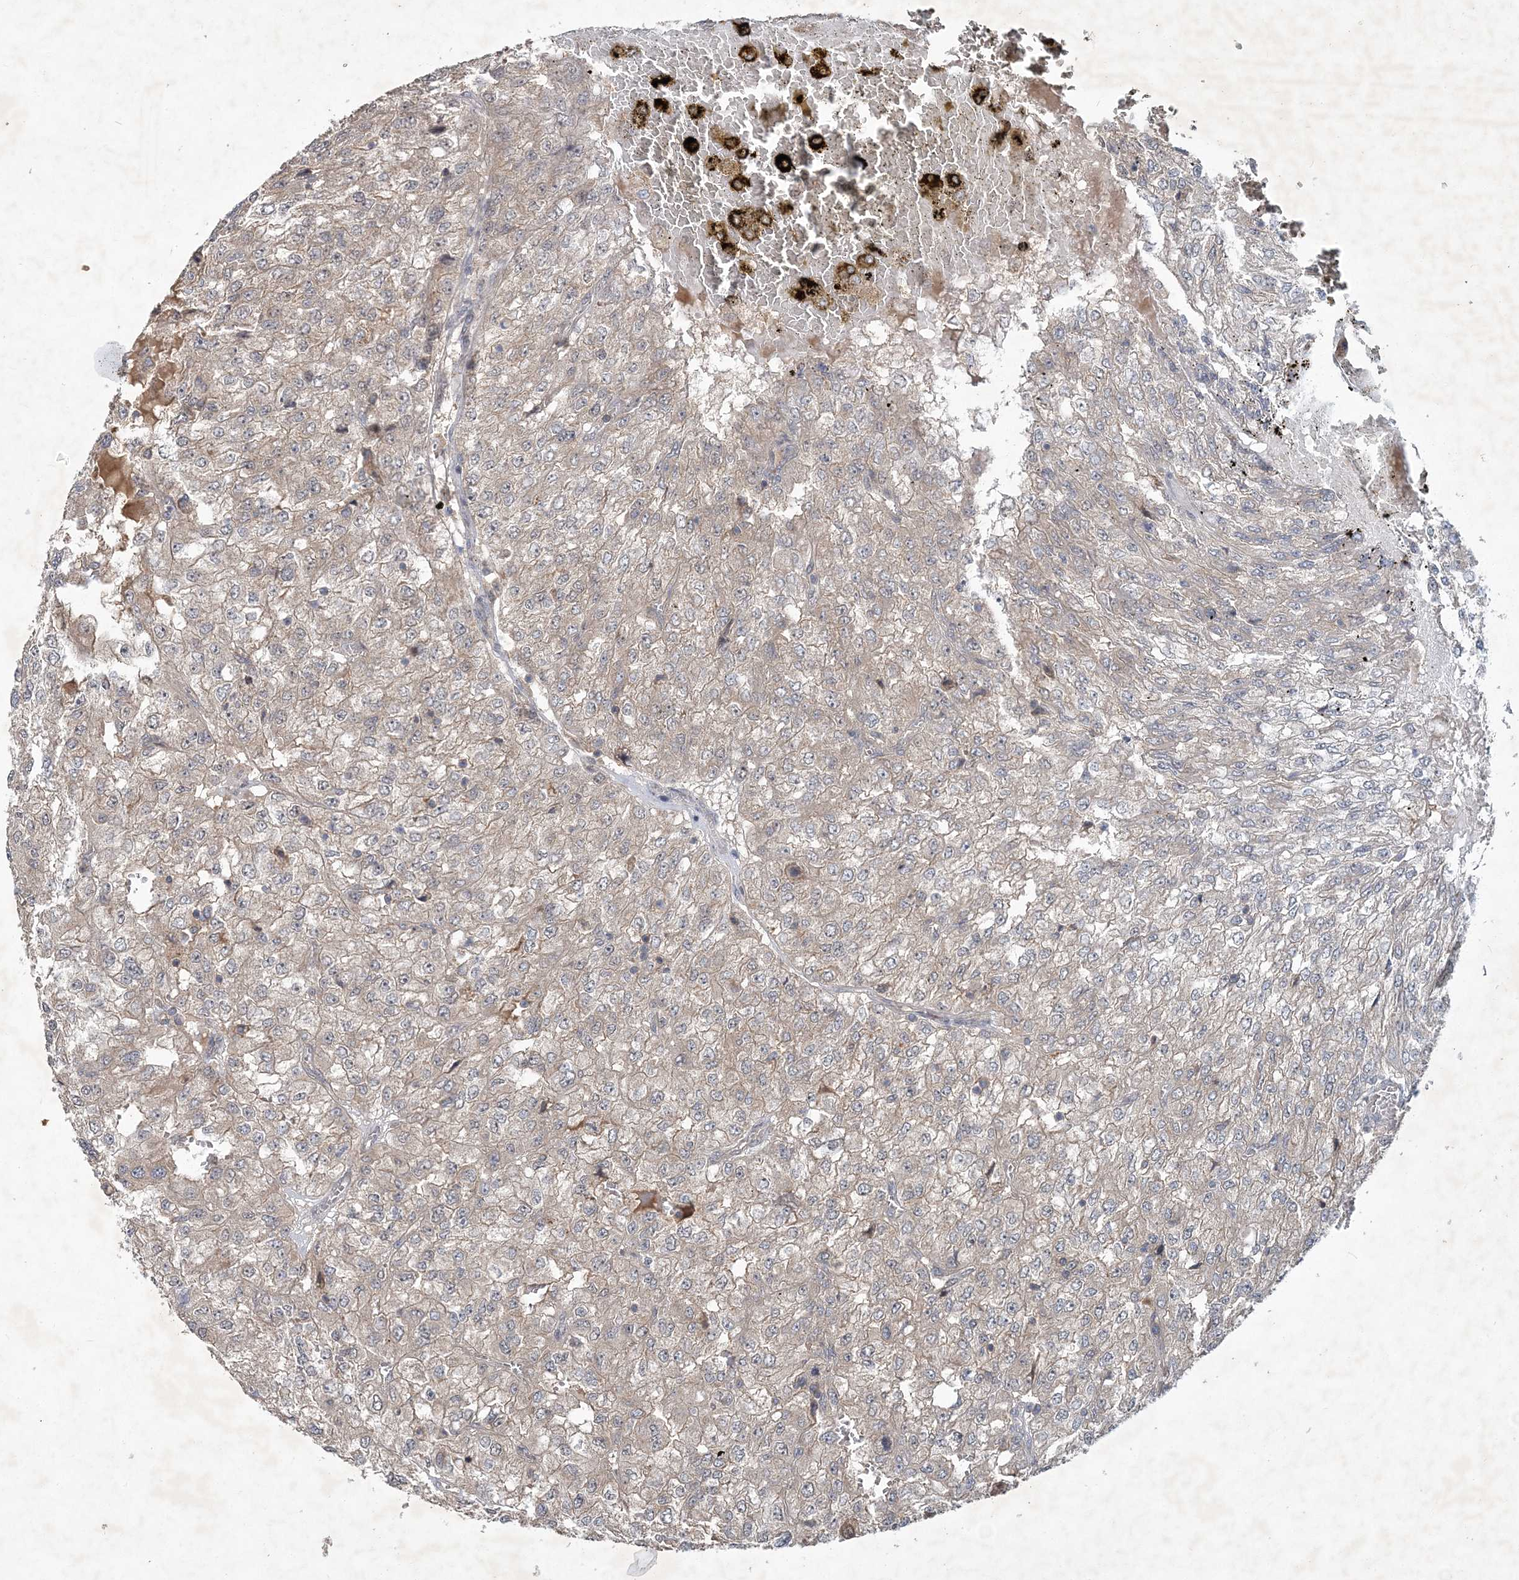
{"staining": {"intensity": "weak", "quantity": "25%-75%", "location": "cytoplasmic/membranous"}, "tissue": "renal cancer", "cell_type": "Tumor cells", "image_type": "cancer", "snomed": [{"axis": "morphology", "description": "Adenocarcinoma, NOS"}, {"axis": "topography", "description": "Kidney"}], "caption": "Tumor cells show low levels of weak cytoplasmic/membranous staining in about 25%-75% of cells in human renal cancer (adenocarcinoma).", "gene": "RNF25", "patient": {"sex": "female", "age": 54}}